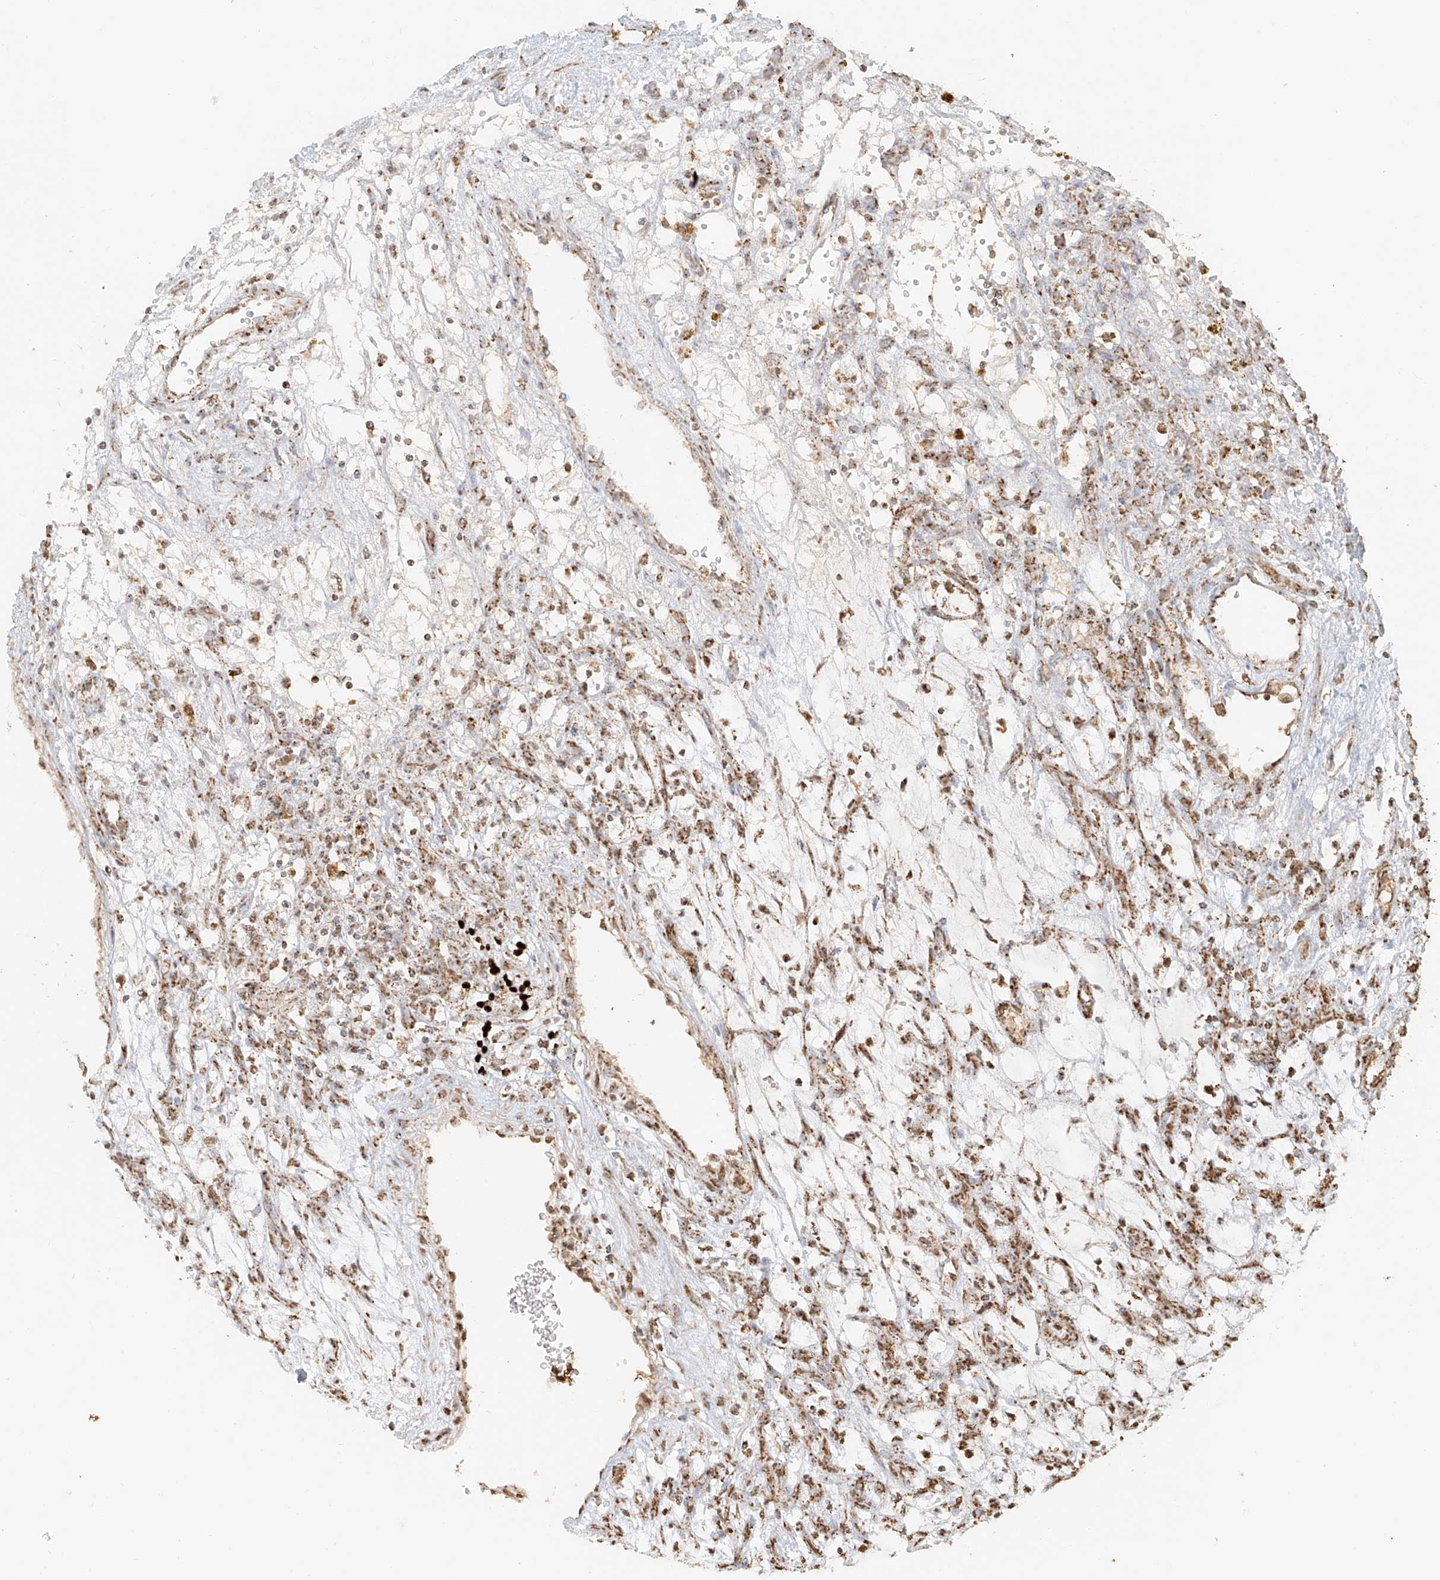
{"staining": {"intensity": "moderate", "quantity": ">75%", "location": "cytoplasmic/membranous"}, "tissue": "renal cancer", "cell_type": "Tumor cells", "image_type": "cancer", "snomed": [{"axis": "morphology", "description": "Adenocarcinoma, NOS"}, {"axis": "topography", "description": "Kidney"}], "caption": "Human renal cancer (adenocarcinoma) stained with a protein marker shows moderate staining in tumor cells.", "gene": "MIPEP", "patient": {"sex": "female", "age": 57}}